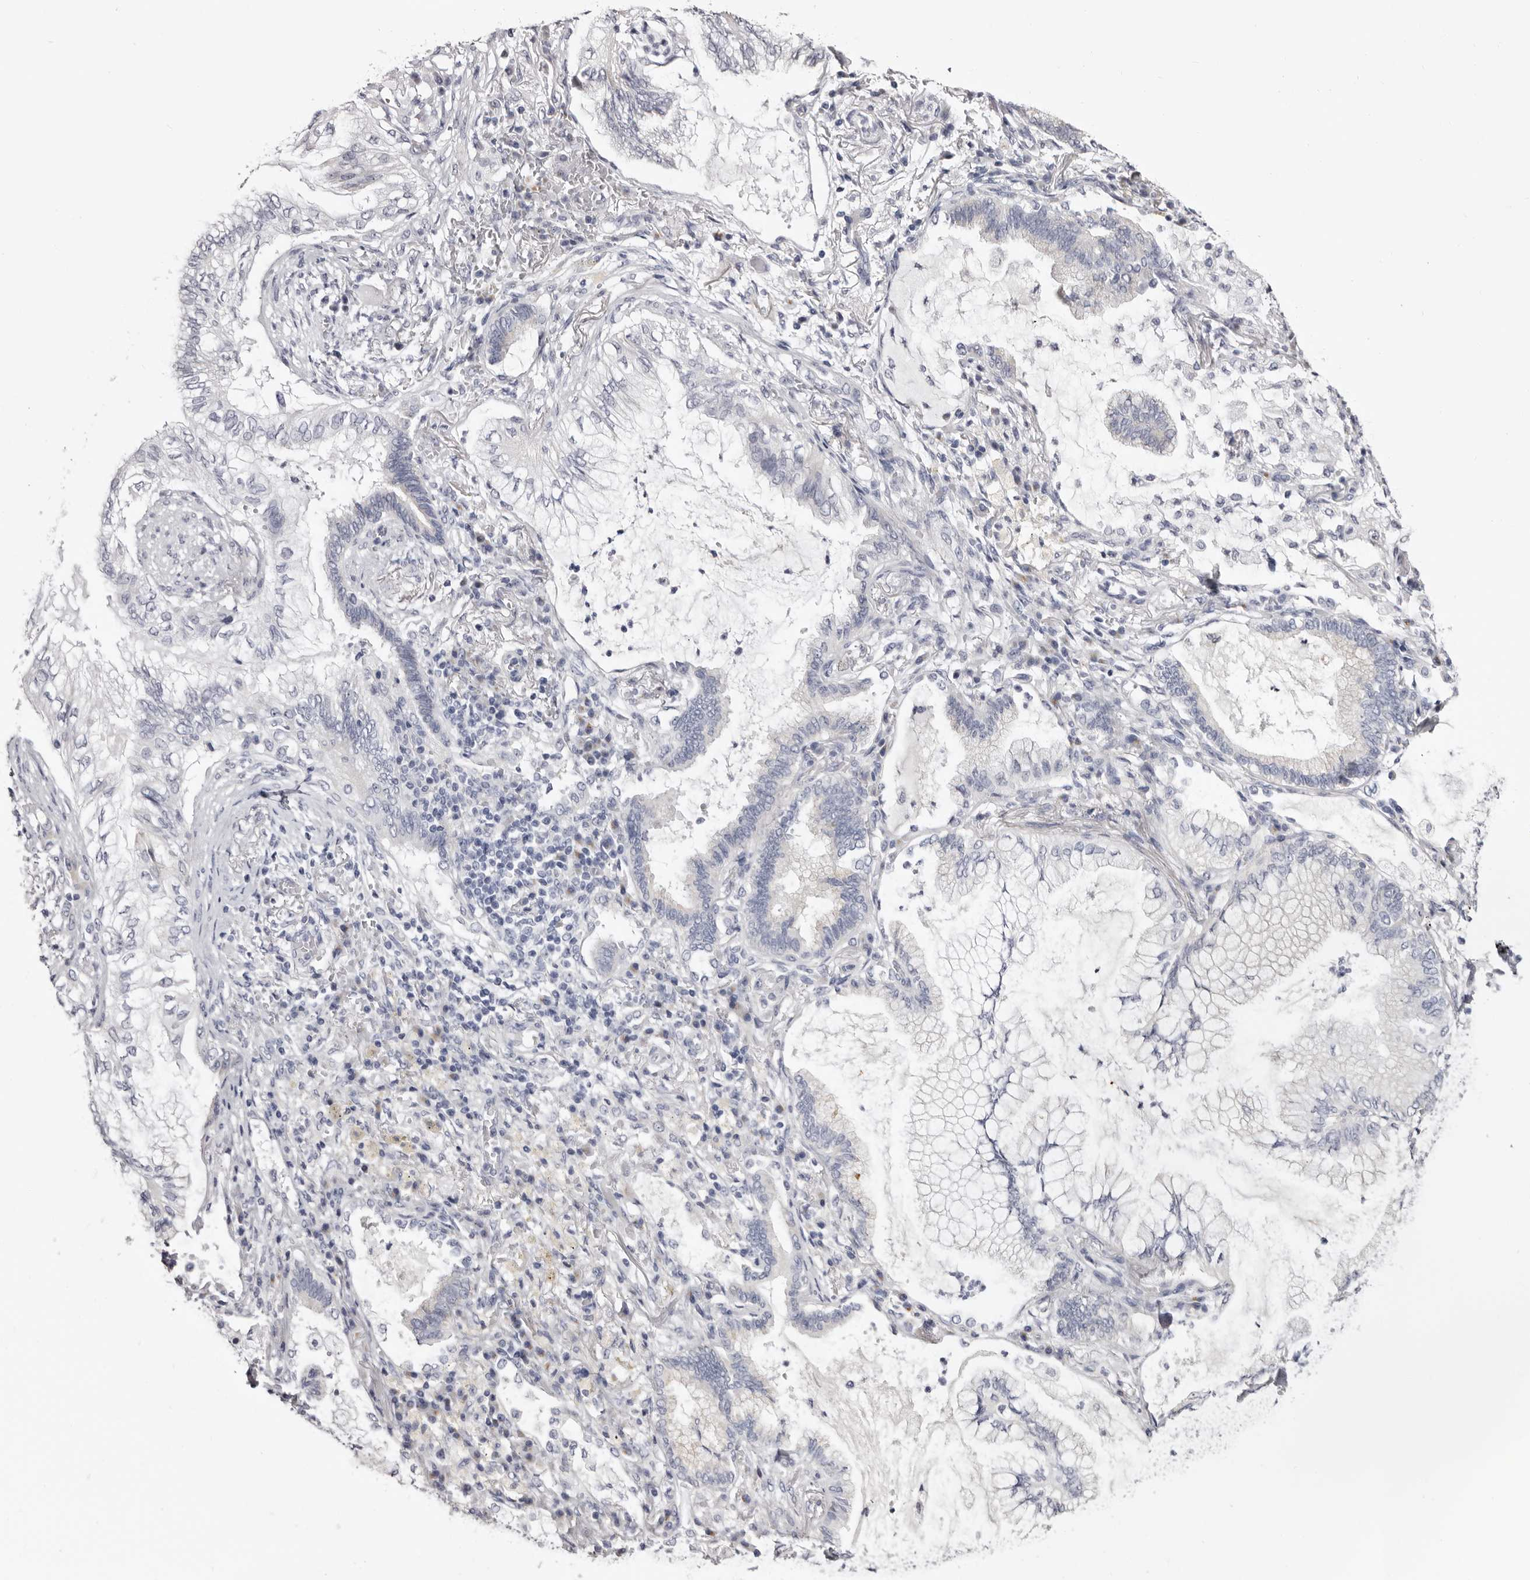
{"staining": {"intensity": "negative", "quantity": "none", "location": "none"}, "tissue": "lung cancer", "cell_type": "Tumor cells", "image_type": "cancer", "snomed": [{"axis": "morphology", "description": "Adenocarcinoma, NOS"}, {"axis": "topography", "description": "Lung"}], "caption": "This is an IHC photomicrograph of lung cancer. There is no staining in tumor cells.", "gene": "CASQ1", "patient": {"sex": "female", "age": 70}}